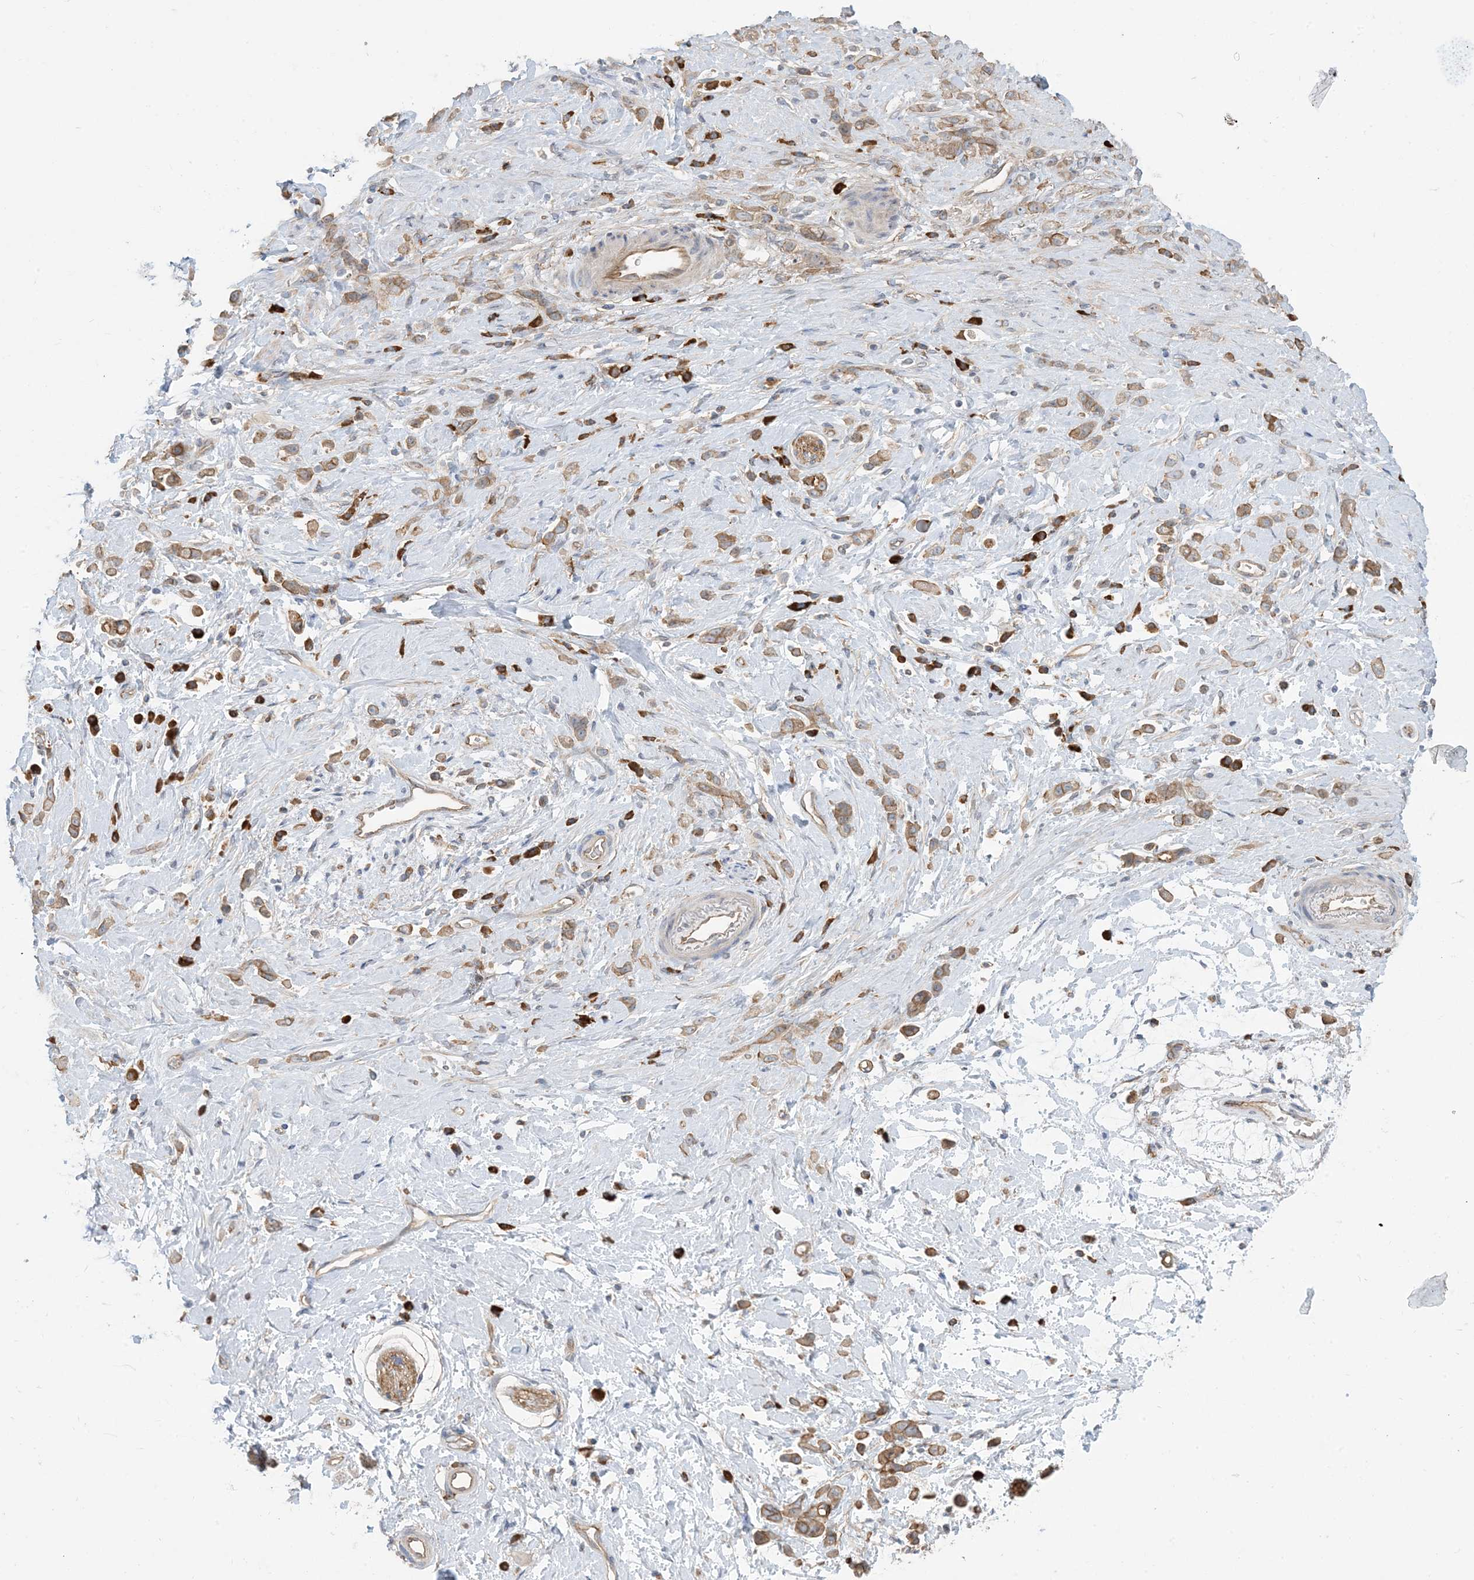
{"staining": {"intensity": "moderate", "quantity": ">75%", "location": "cytoplasmic/membranous"}, "tissue": "stomach cancer", "cell_type": "Tumor cells", "image_type": "cancer", "snomed": [{"axis": "morphology", "description": "Adenocarcinoma, NOS"}, {"axis": "topography", "description": "Stomach"}], "caption": "Immunohistochemical staining of stomach adenocarcinoma reveals moderate cytoplasmic/membranous protein positivity in about >75% of tumor cells. (Stains: DAB (3,3'-diaminobenzidine) in brown, nuclei in blue, Microscopy: brightfield microscopy at high magnification).", "gene": "AOC1", "patient": {"sex": "female", "age": 60}}